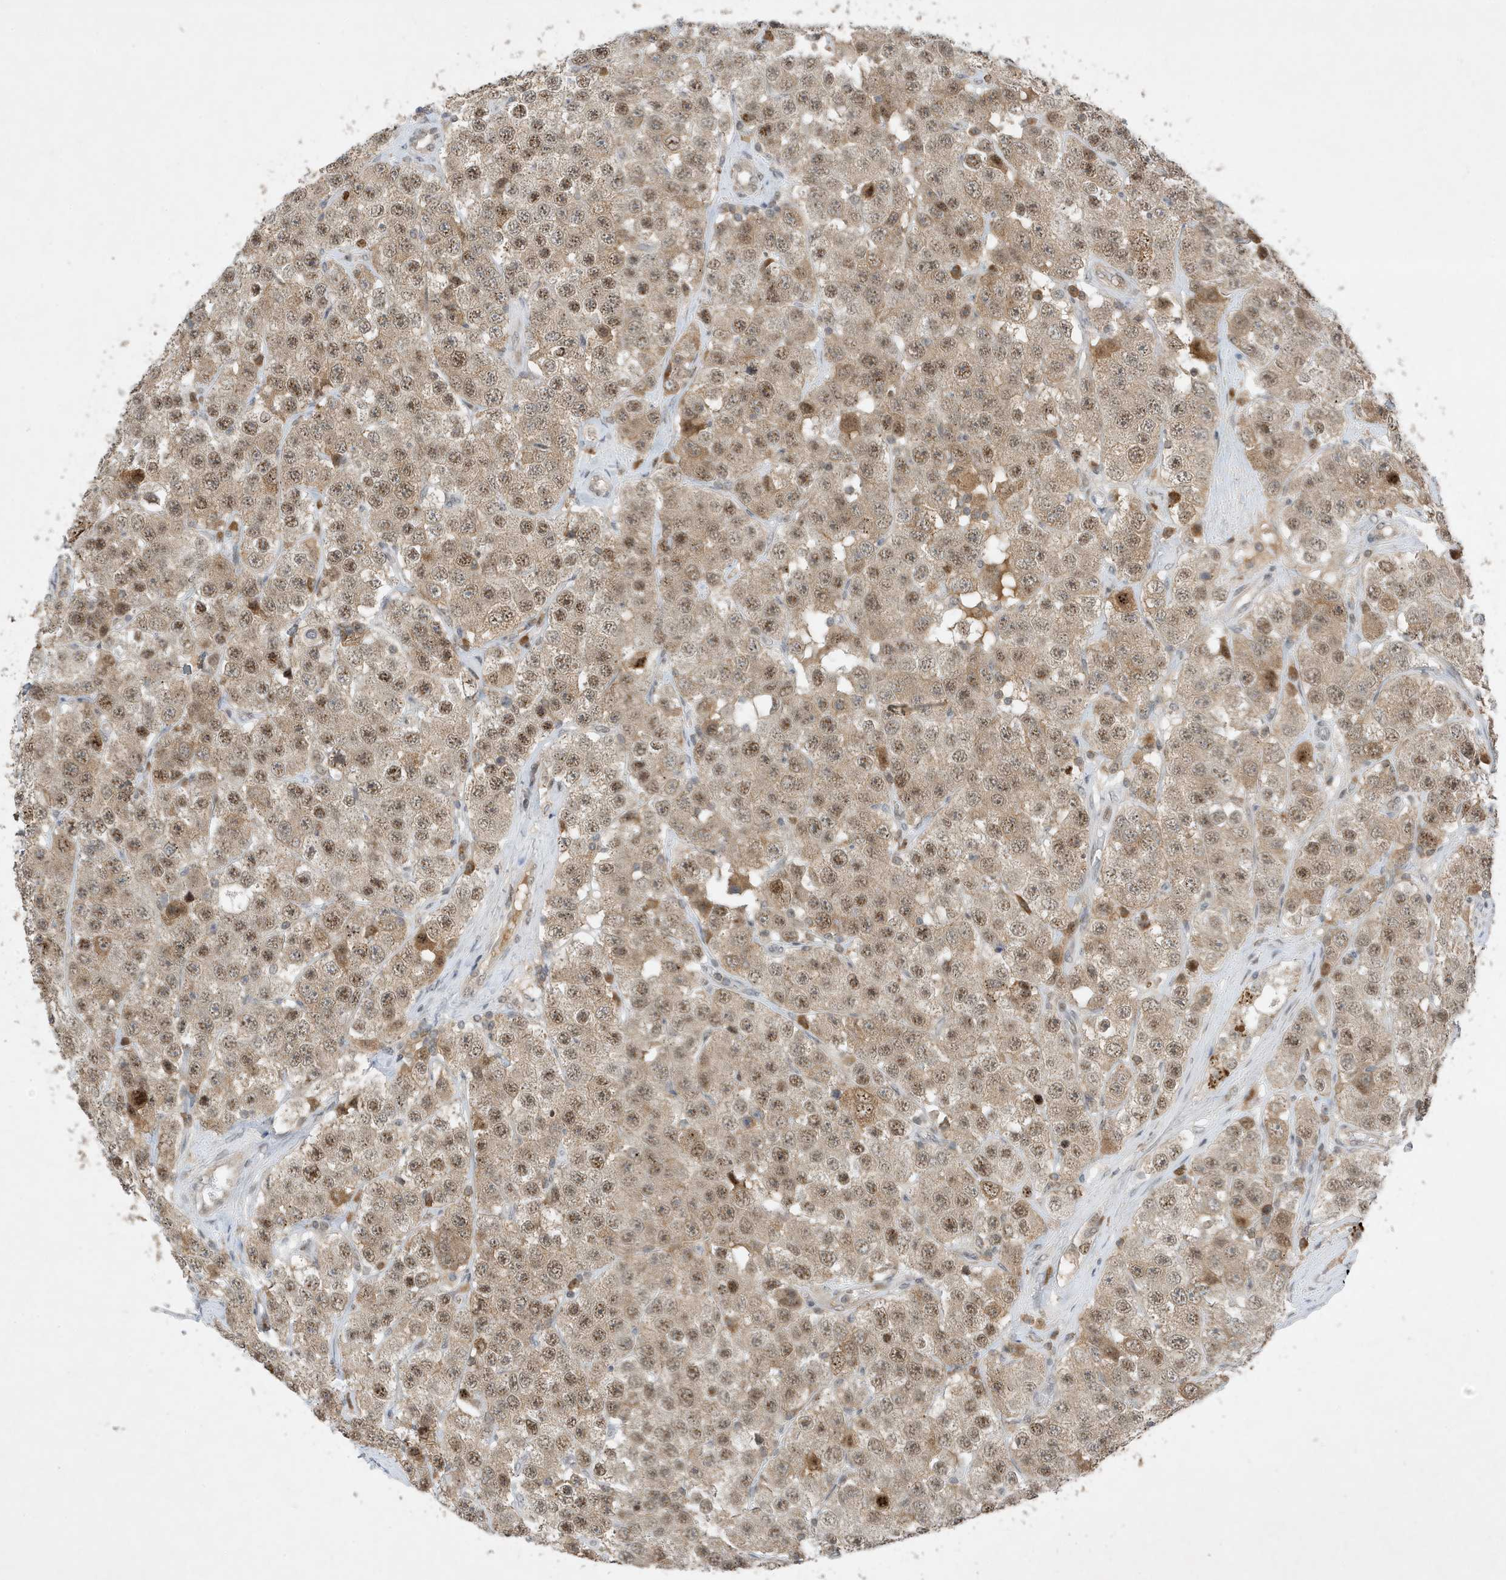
{"staining": {"intensity": "moderate", "quantity": ">75%", "location": "nuclear"}, "tissue": "testis cancer", "cell_type": "Tumor cells", "image_type": "cancer", "snomed": [{"axis": "morphology", "description": "Seminoma, NOS"}, {"axis": "topography", "description": "Testis"}], "caption": "High-power microscopy captured an immunohistochemistry (IHC) histopathology image of testis seminoma, revealing moderate nuclear staining in approximately >75% of tumor cells.", "gene": "MAST3", "patient": {"sex": "male", "age": 28}}